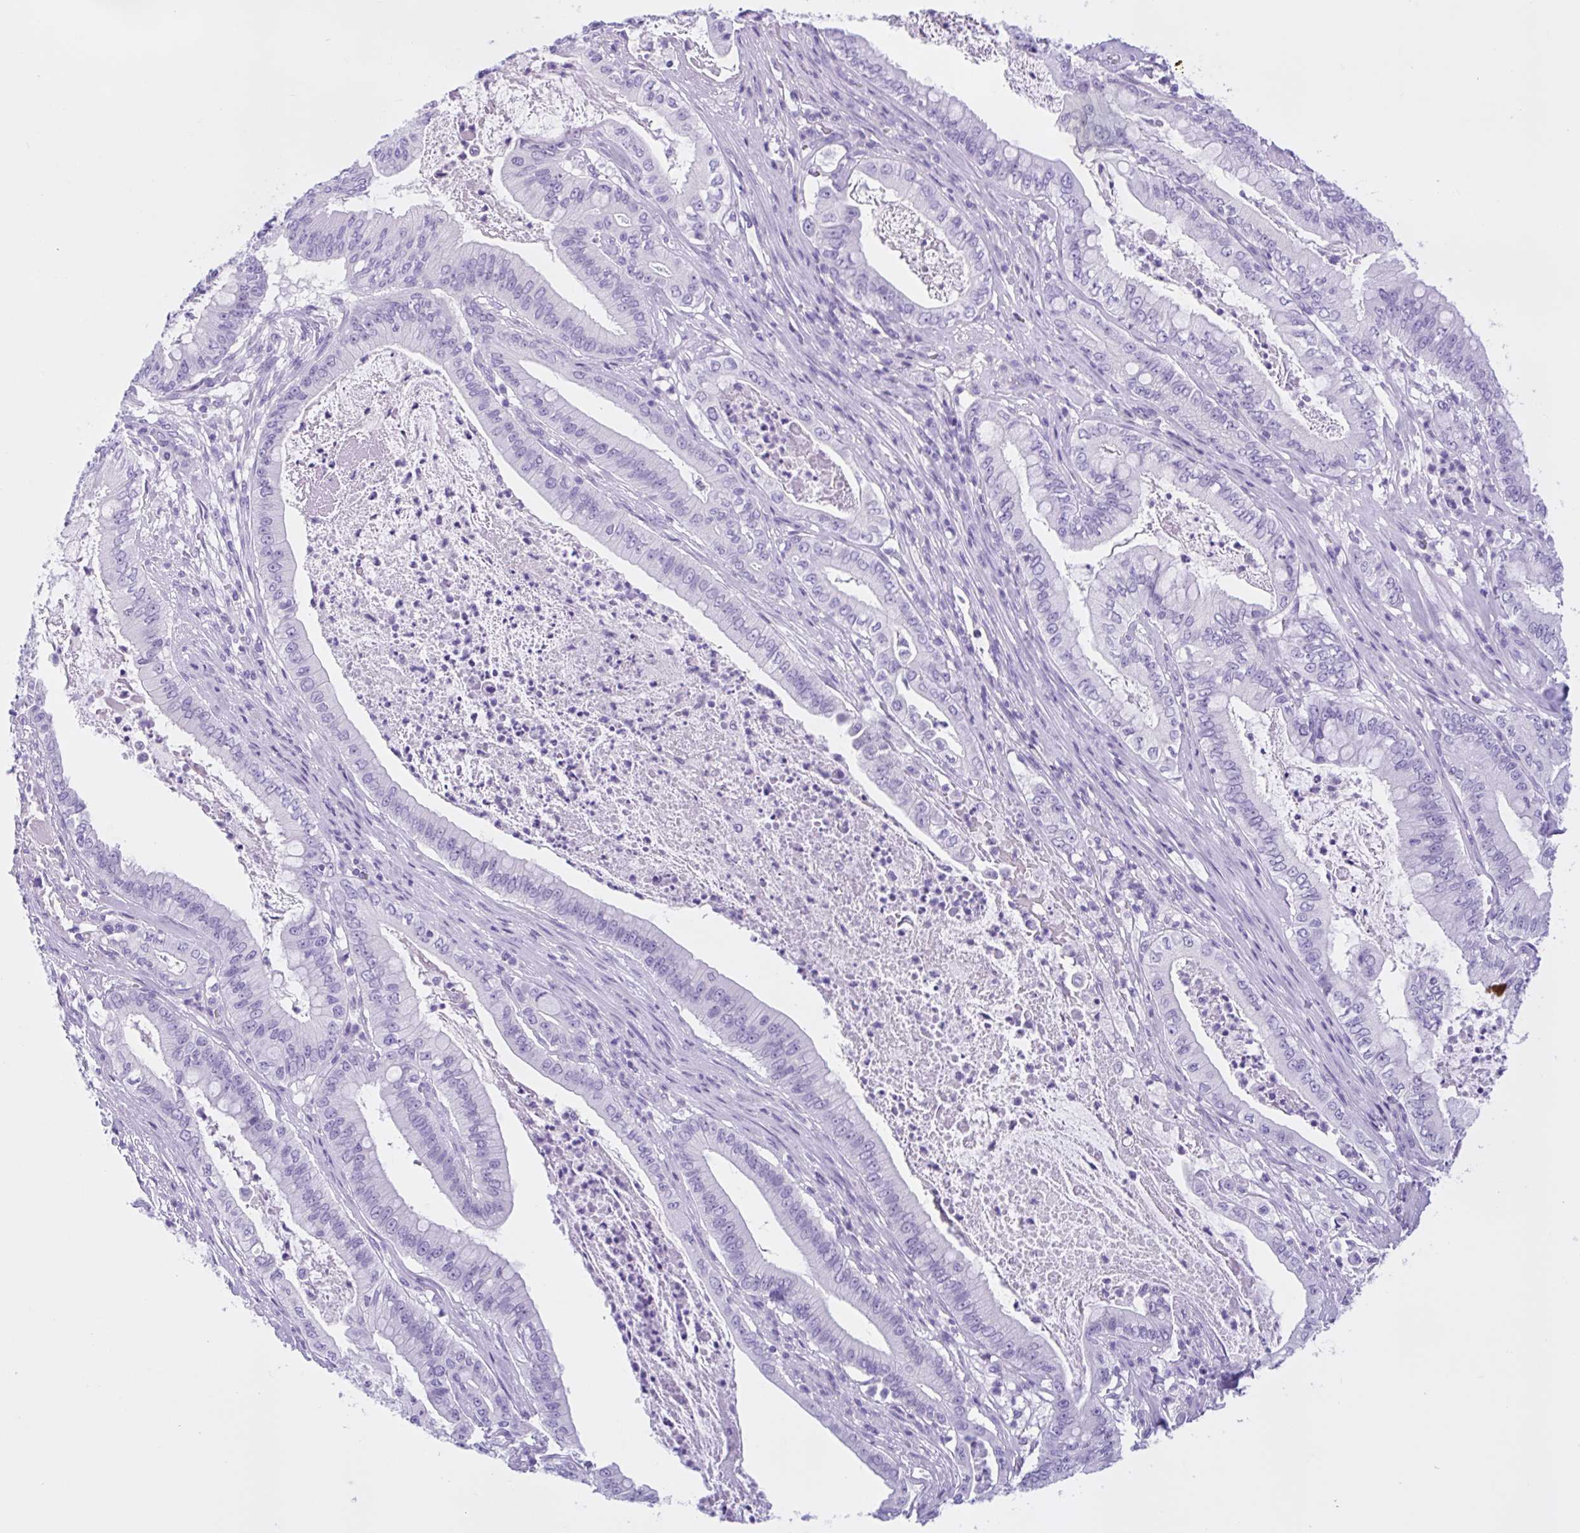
{"staining": {"intensity": "negative", "quantity": "none", "location": "none"}, "tissue": "pancreatic cancer", "cell_type": "Tumor cells", "image_type": "cancer", "snomed": [{"axis": "morphology", "description": "Adenocarcinoma, NOS"}, {"axis": "topography", "description": "Pancreas"}], "caption": "High magnification brightfield microscopy of adenocarcinoma (pancreatic) stained with DAB (brown) and counterstained with hematoxylin (blue): tumor cells show no significant staining.", "gene": "ZNF319", "patient": {"sex": "male", "age": 71}}